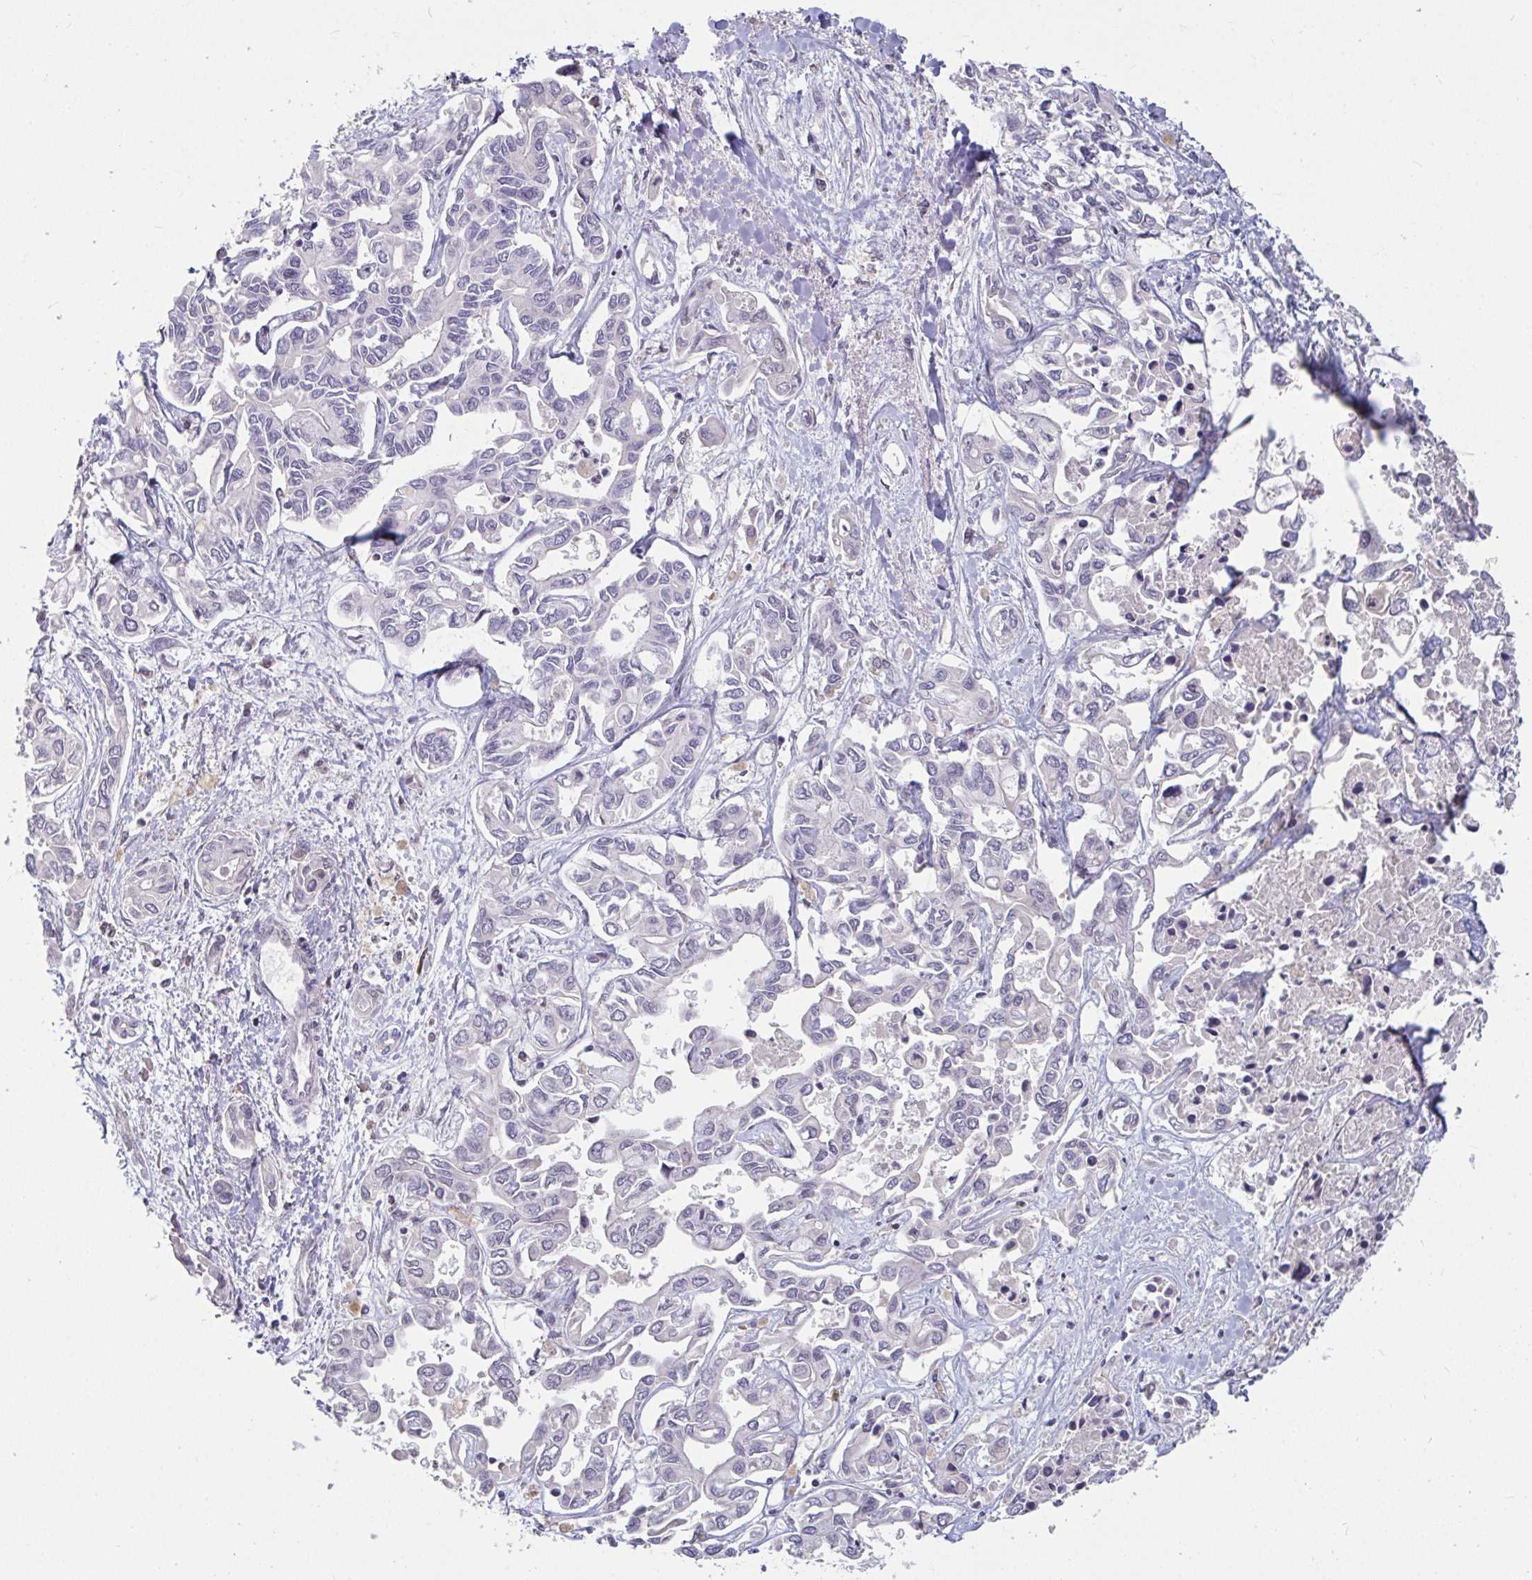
{"staining": {"intensity": "negative", "quantity": "none", "location": "none"}, "tissue": "liver cancer", "cell_type": "Tumor cells", "image_type": "cancer", "snomed": [{"axis": "morphology", "description": "Cholangiocarcinoma"}, {"axis": "topography", "description": "Liver"}], "caption": "Immunohistochemistry of liver cancer (cholangiocarcinoma) exhibits no expression in tumor cells.", "gene": "MYC", "patient": {"sex": "female", "age": 64}}